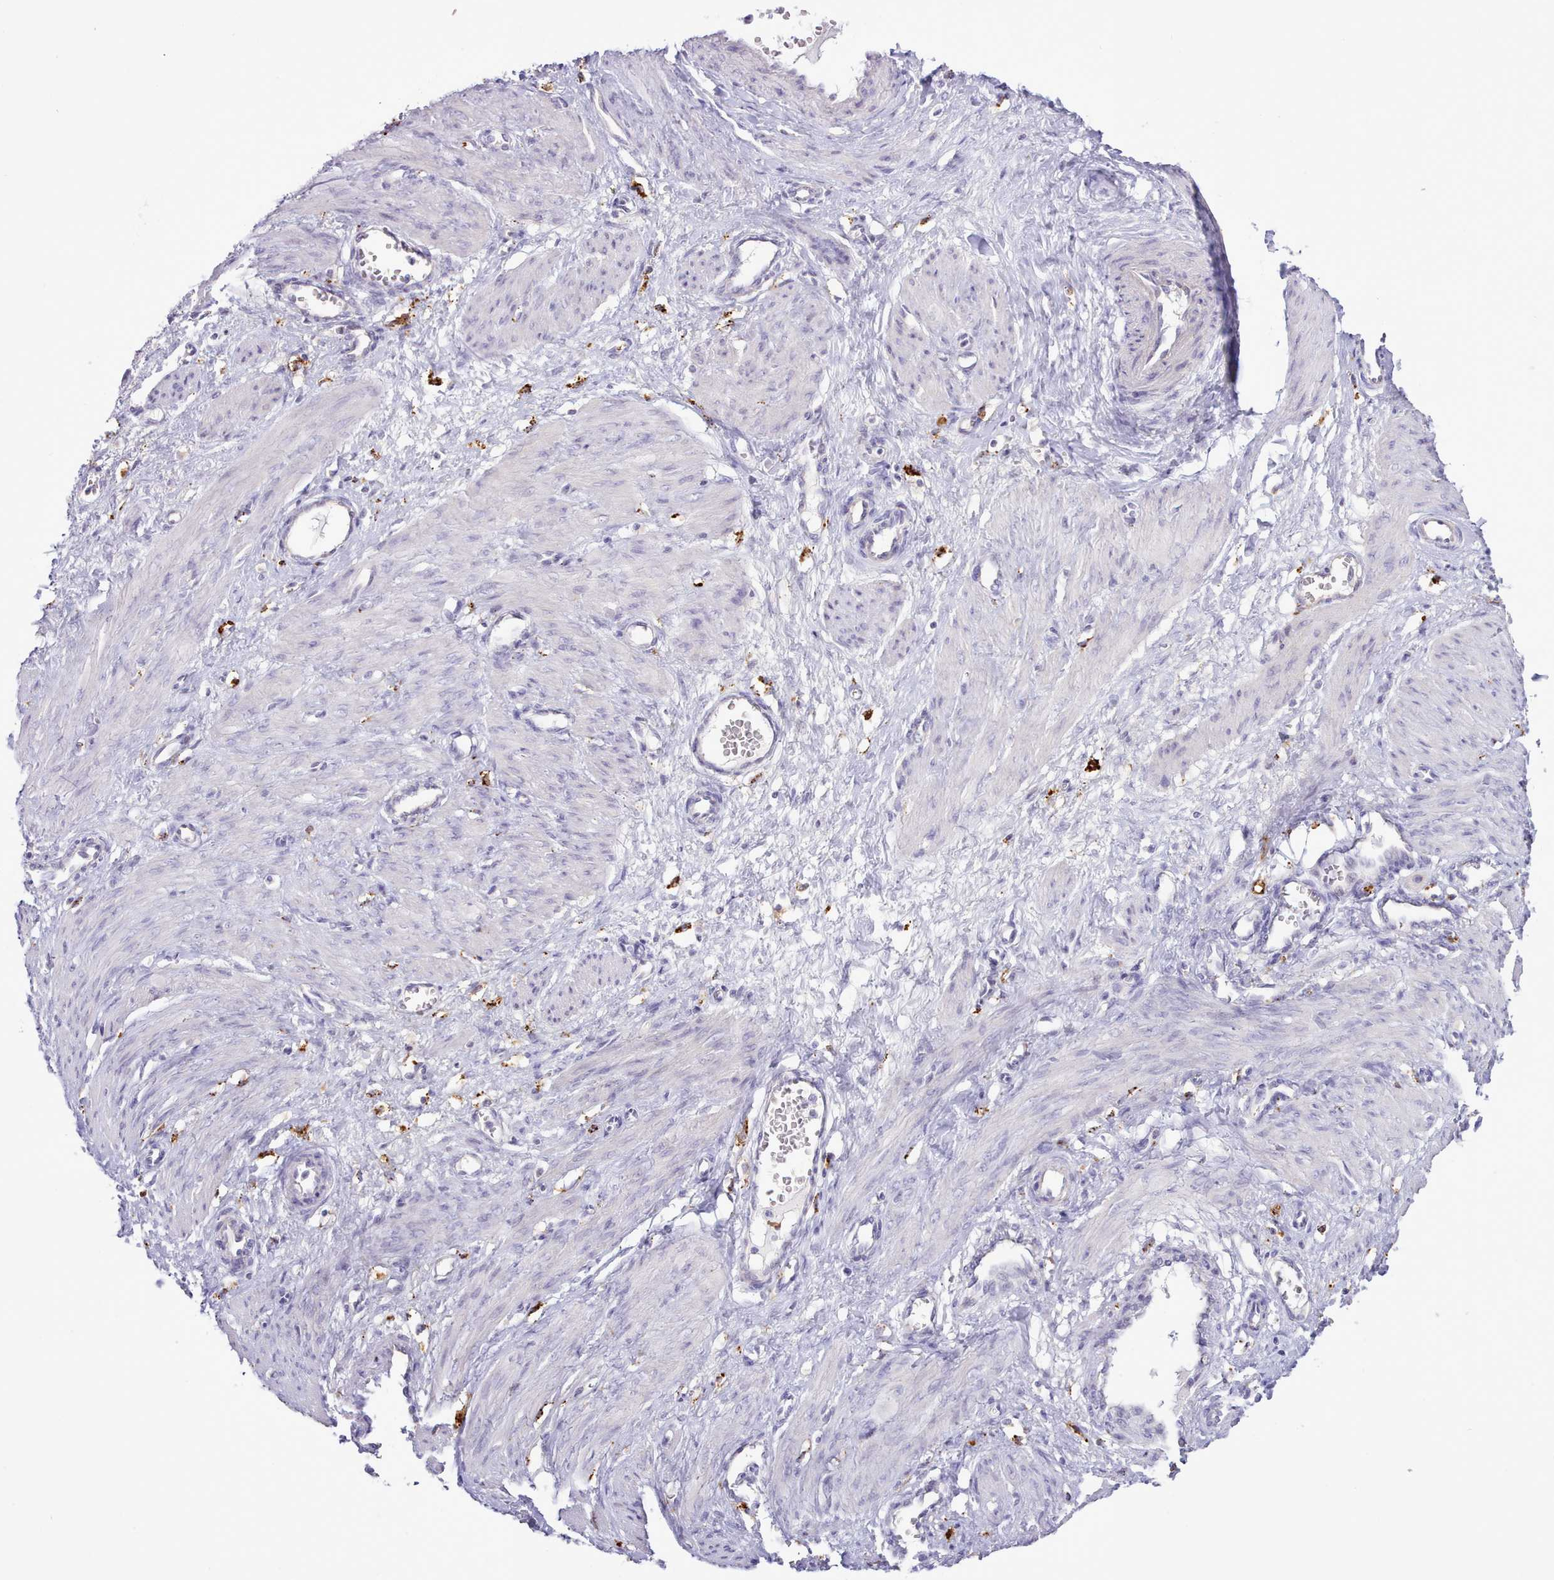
{"staining": {"intensity": "negative", "quantity": "none", "location": "none"}, "tissue": "smooth muscle", "cell_type": "Smooth muscle cells", "image_type": "normal", "snomed": [{"axis": "morphology", "description": "Normal tissue, NOS"}, {"axis": "topography", "description": "Endometrium"}], "caption": "DAB (3,3'-diaminobenzidine) immunohistochemical staining of normal smooth muscle reveals no significant staining in smooth muscle cells. The staining is performed using DAB brown chromogen with nuclei counter-stained in using hematoxylin.", "gene": "SRD5A1", "patient": {"sex": "female", "age": 33}}